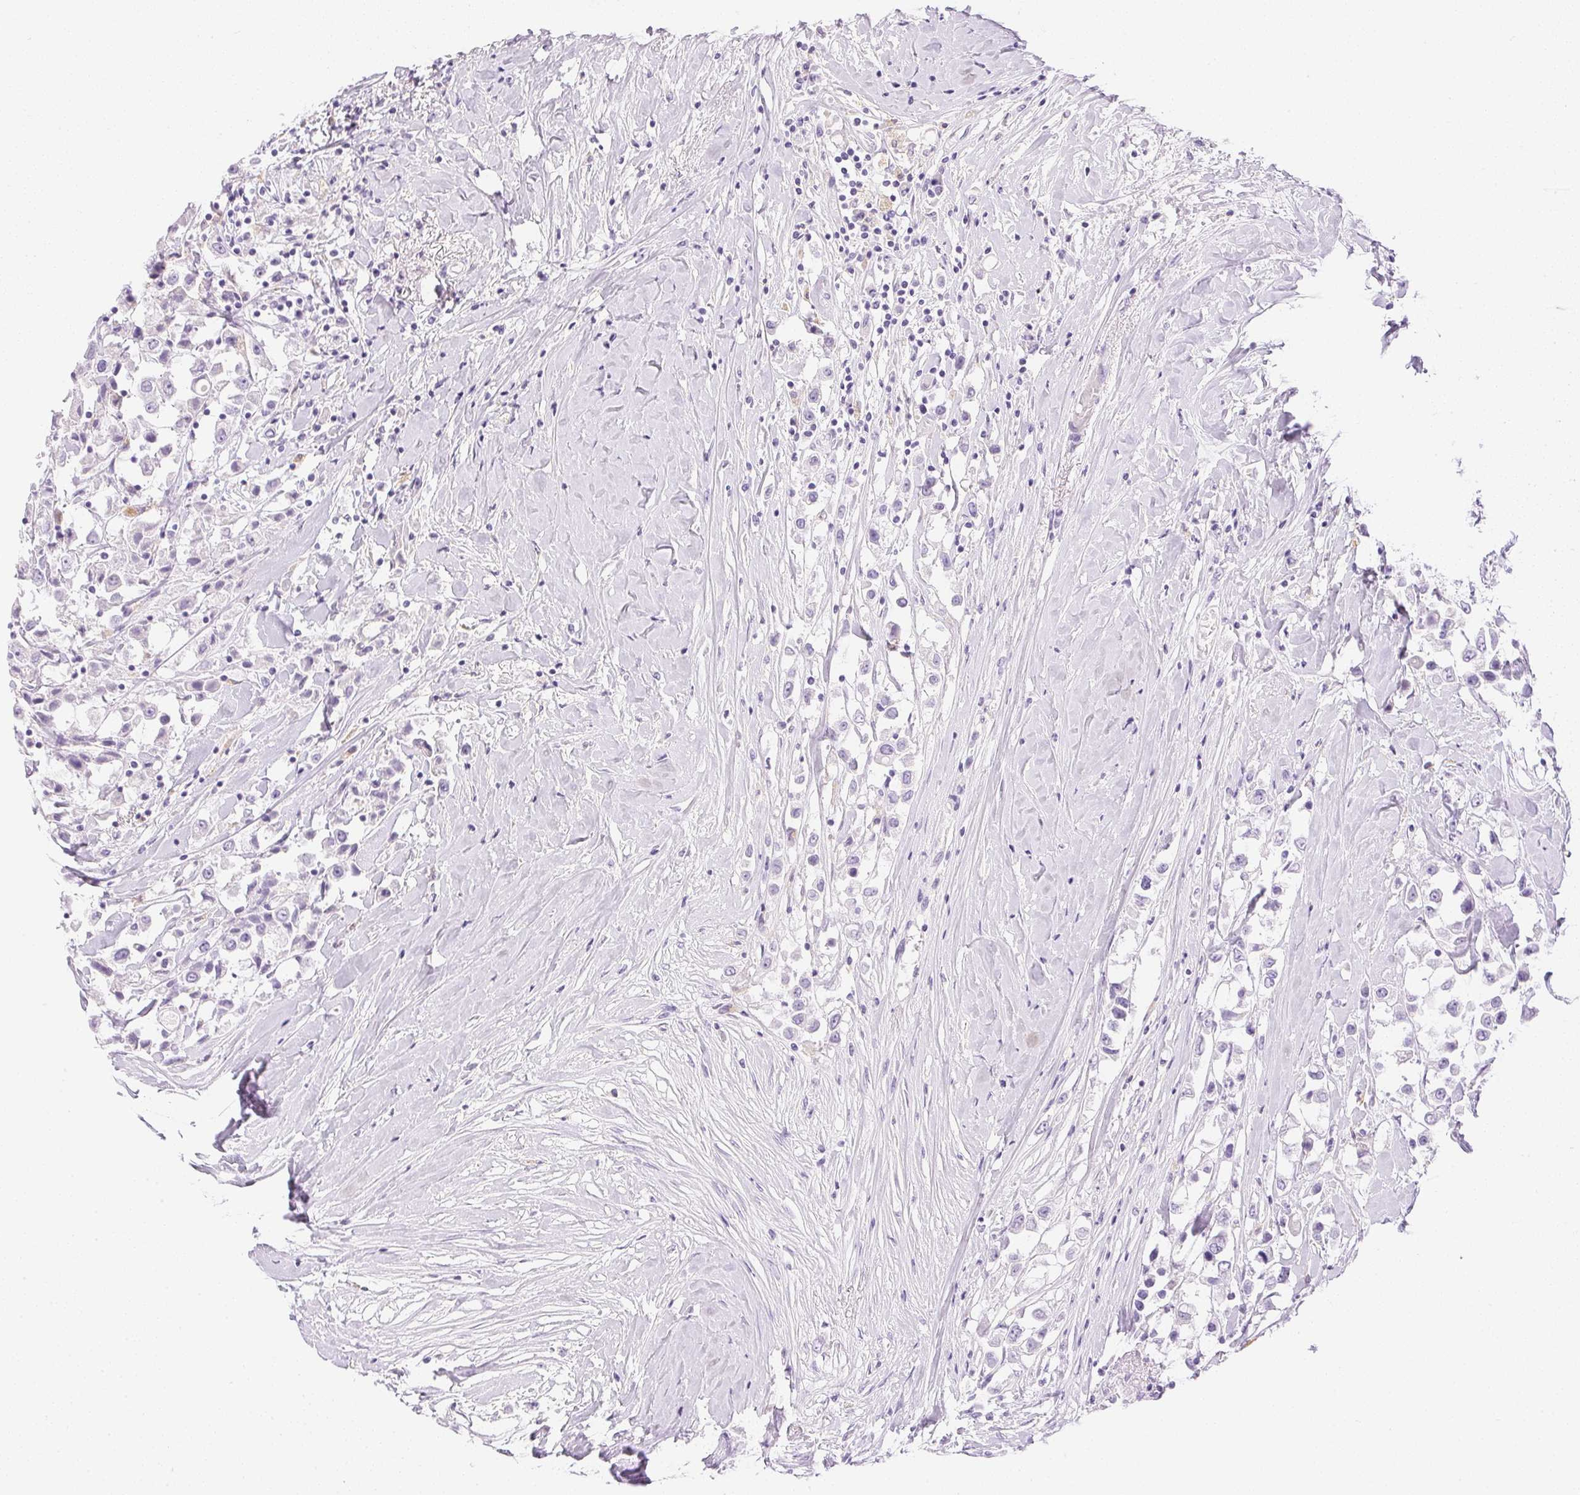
{"staining": {"intensity": "negative", "quantity": "none", "location": "none"}, "tissue": "breast cancer", "cell_type": "Tumor cells", "image_type": "cancer", "snomed": [{"axis": "morphology", "description": "Duct carcinoma"}, {"axis": "topography", "description": "Breast"}], "caption": "IHC micrograph of neoplastic tissue: breast infiltrating ductal carcinoma stained with DAB demonstrates no significant protein expression in tumor cells.", "gene": "ATP6V1G3", "patient": {"sex": "female", "age": 61}}